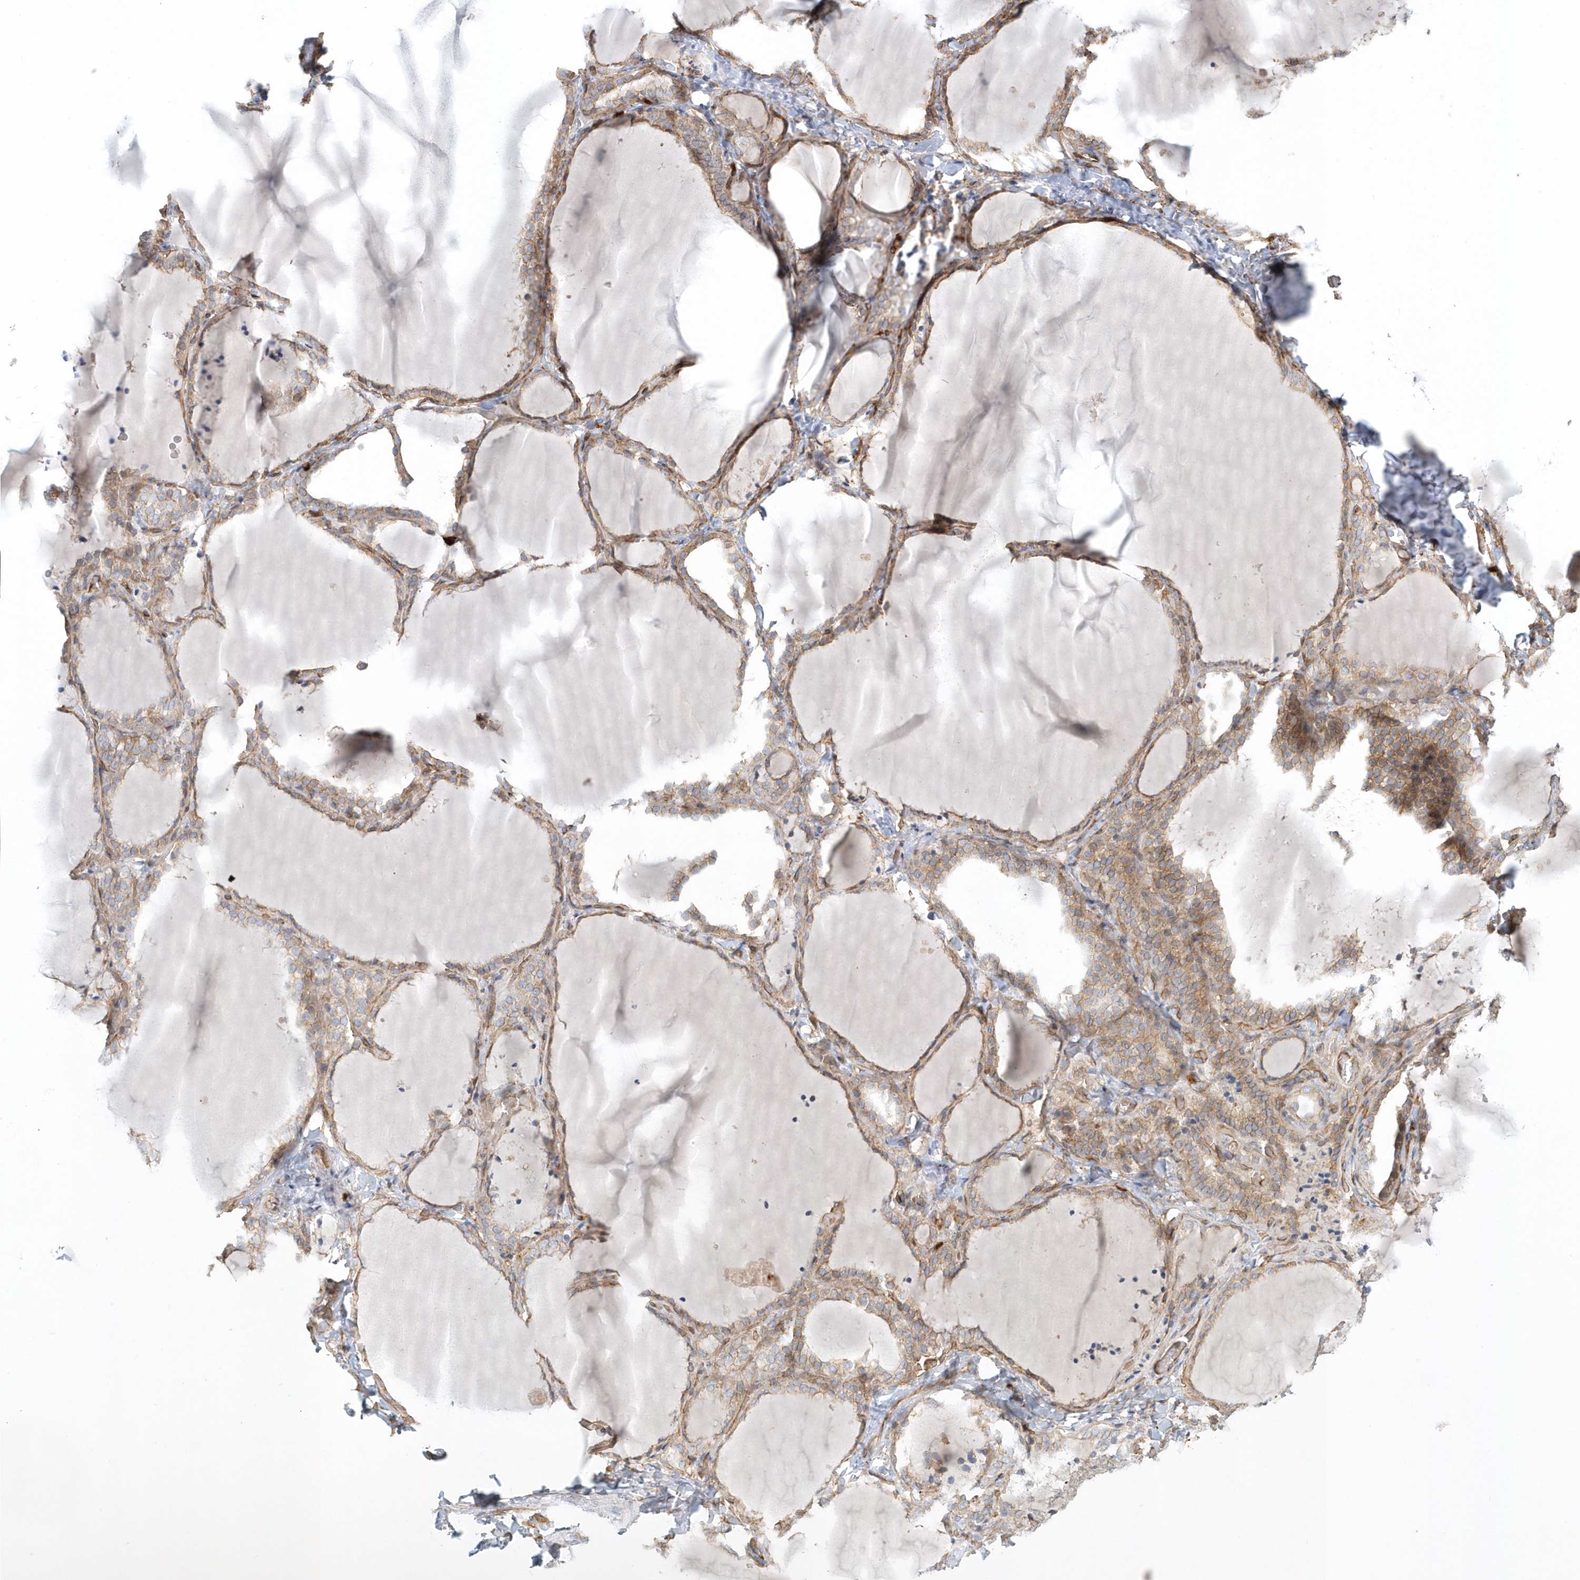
{"staining": {"intensity": "weak", "quantity": ">75%", "location": "cytoplasmic/membranous"}, "tissue": "thyroid gland", "cell_type": "Glandular cells", "image_type": "normal", "snomed": [{"axis": "morphology", "description": "Normal tissue, NOS"}, {"axis": "topography", "description": "Thyroid gland"}], "caption": "An immunohistochemistry (IHC) histopathology image of benign tissue is shown. Protein staining in brown shows weak cytoplasmic/membranous positivity in thyroid gland within glandular cells.", "gene": "DNAH1", "patient": {"sex": "female", "age": 22}}